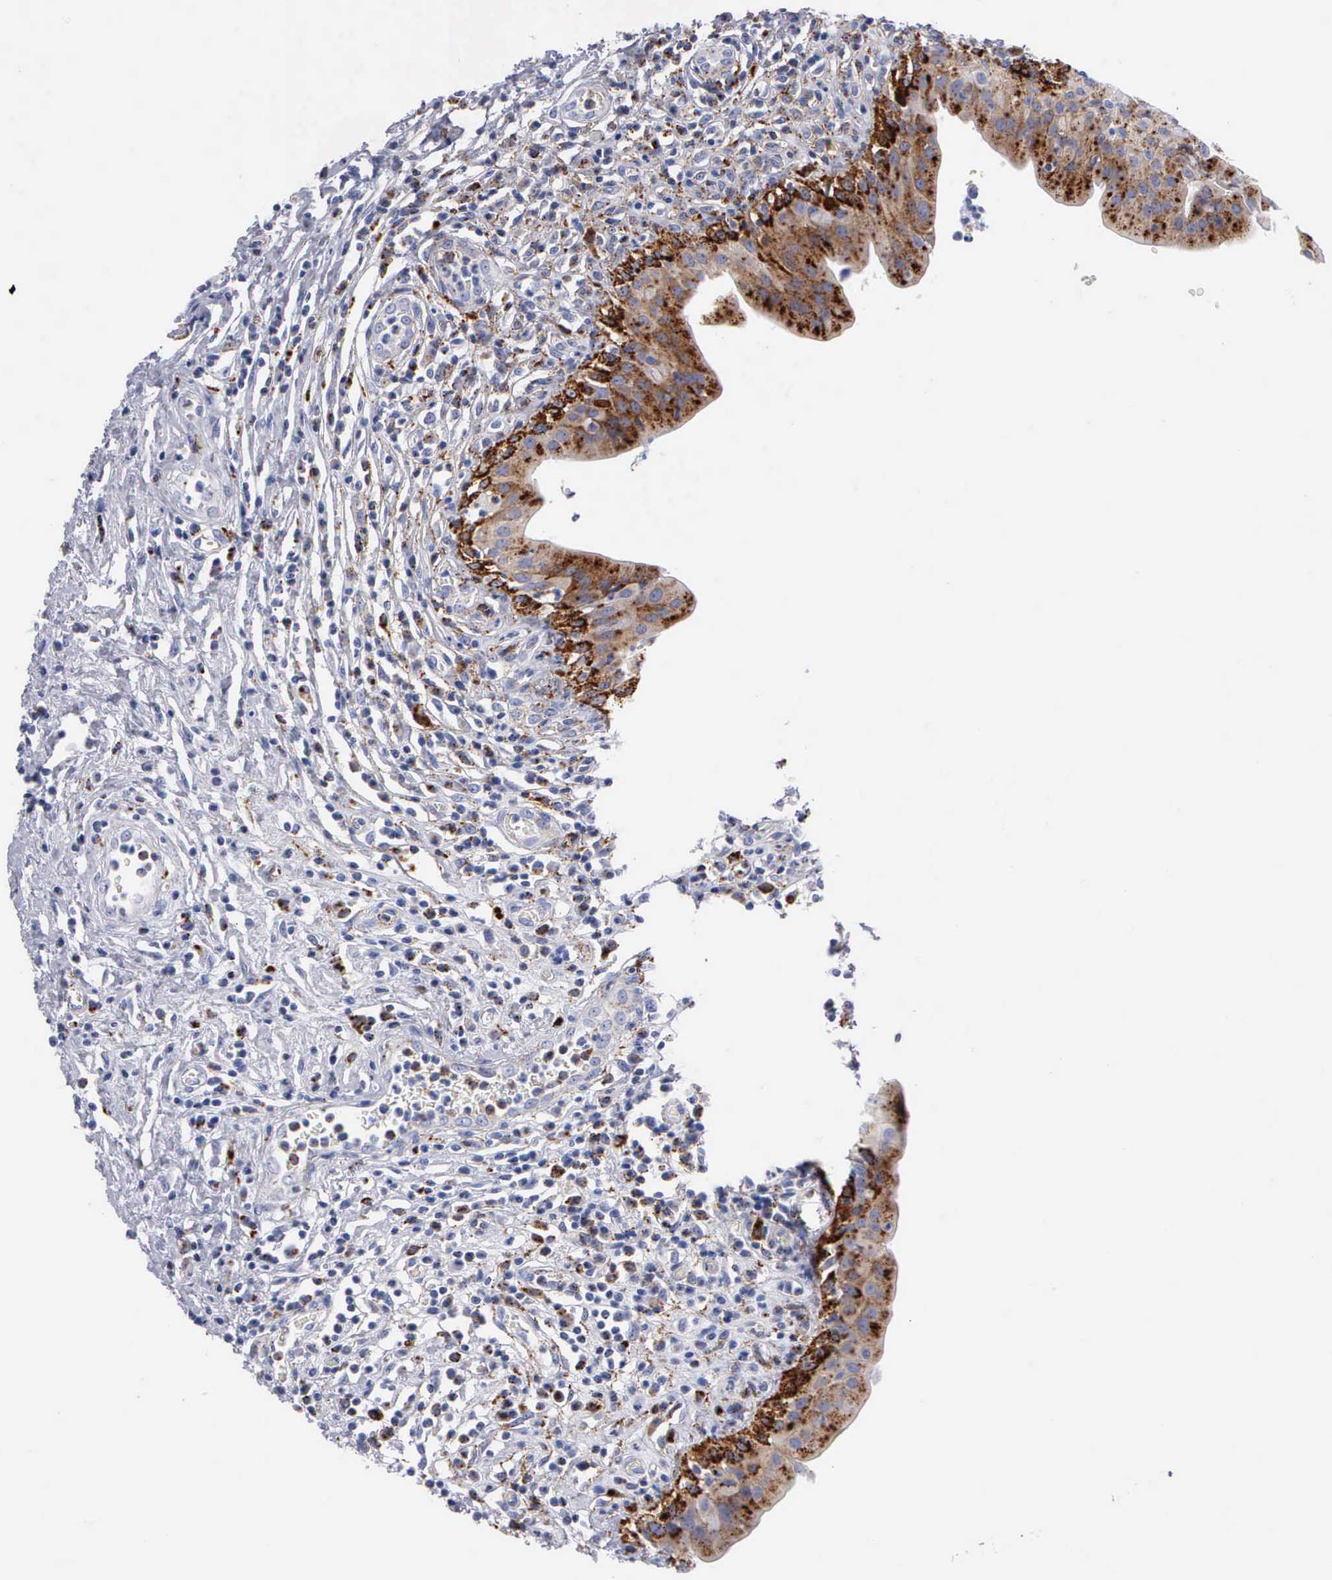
{"staining": {"intensity": "strong", "quantity": ">75%", "location": "cytoplasmic/membranous"}, "tissue": "urinary bladder", "cell_type": "Urothelial cells", "image_type": "normal", "snomed": [{"axis": "morphology", "description": "Normal tissue, NOS"}, {"axis": "topography", "description": "Urinary bladder"}], "caption": "Human urinary bladder stained with a brown dye exhibits strong cytoplasmic/membranous positive expression in approximately >75% of urothelial cells.", "gene": "CTSH", "patient": {"sex": "female", "age": 85}}